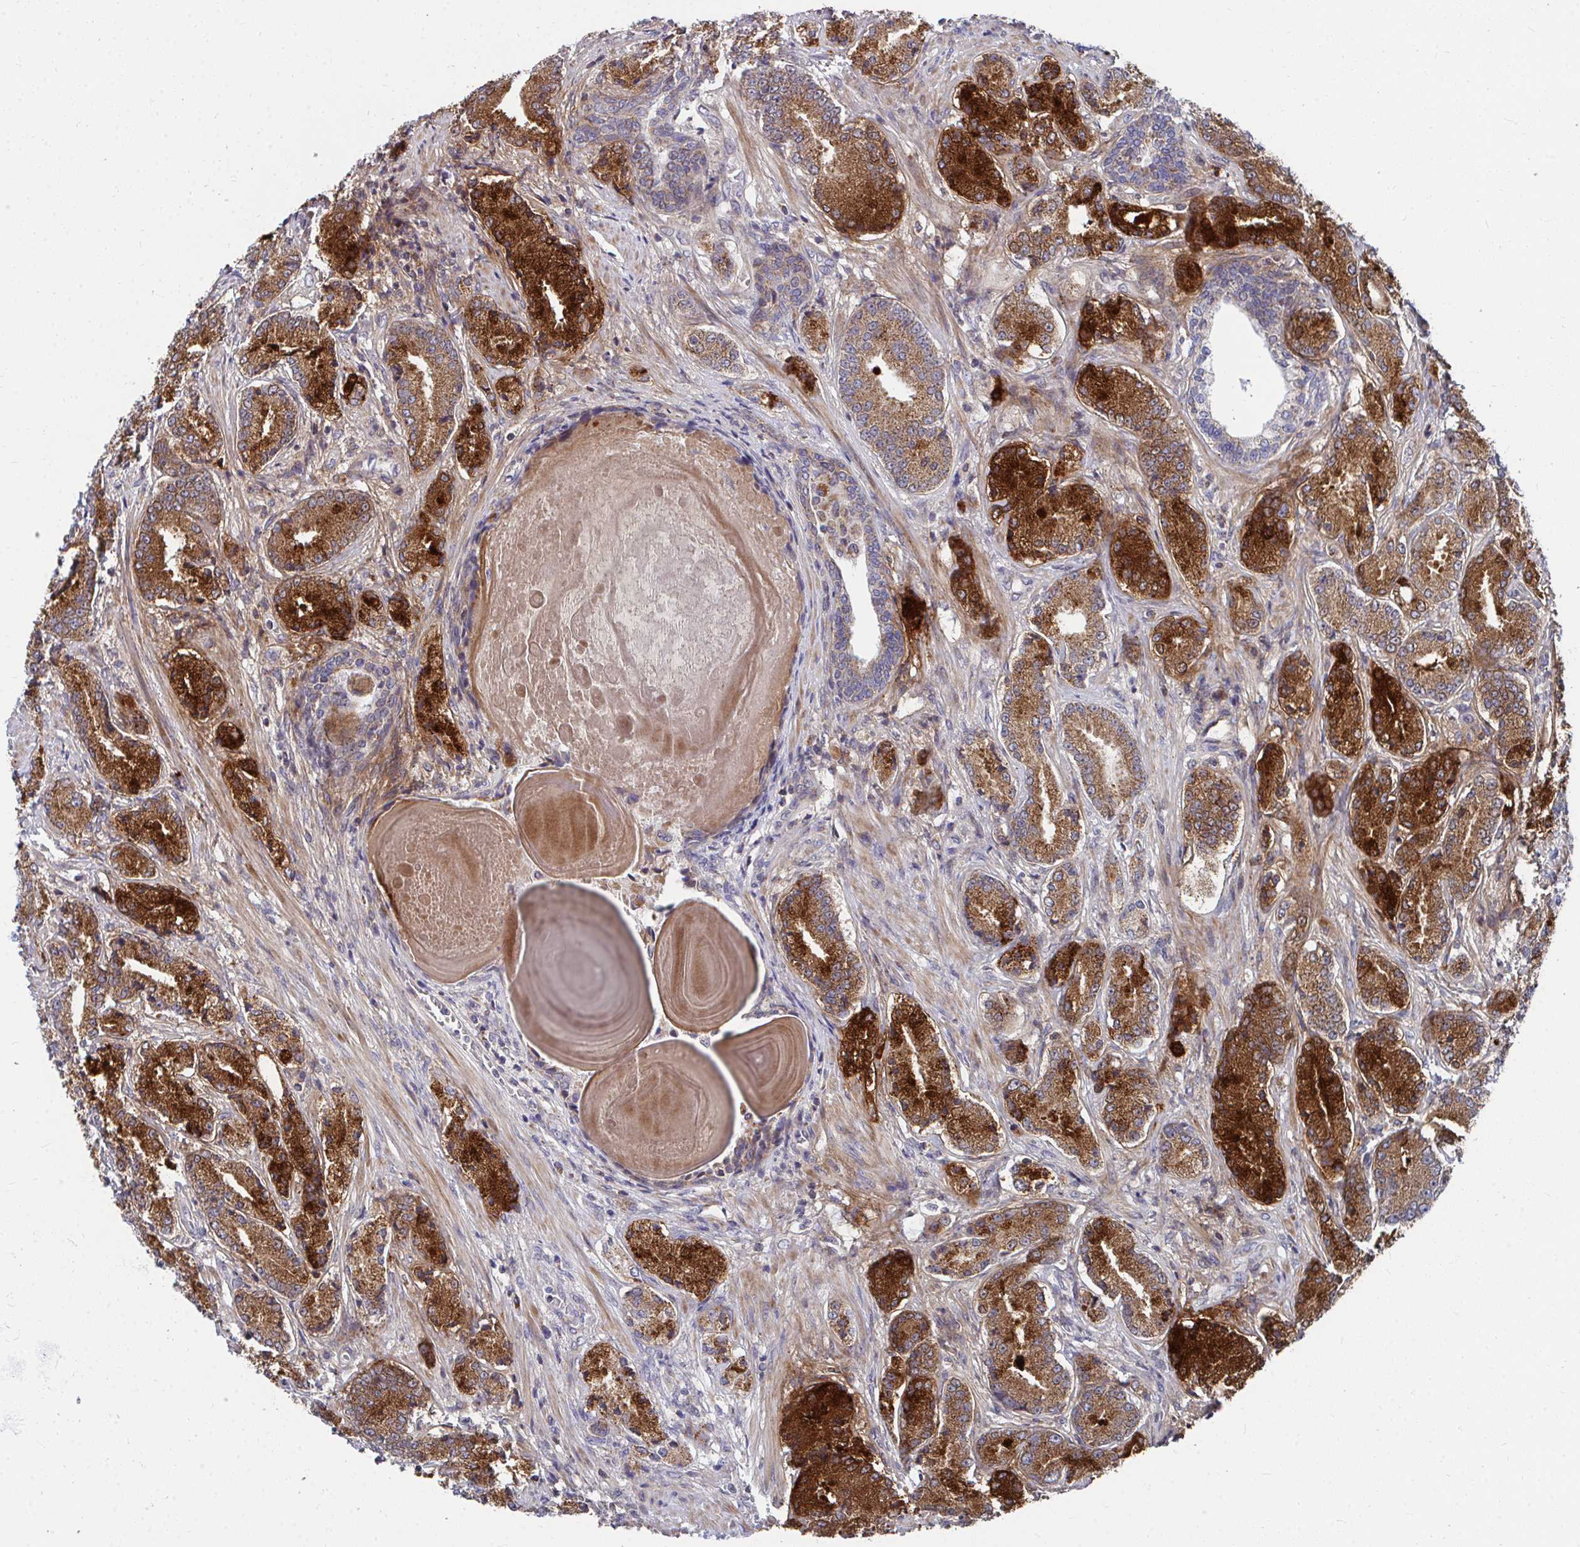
{"staining": {"intensity": "strong", "quantity": ">75%", "location": "cytoplasmic/membranous"}, "tissue": "prostate cancer", "cell_type": "Tumor cells", "image_type": "cancer", "snomed": [{"axis": "morphology", "description": "Adenocarcinoma, High grade"}, {"axis": "topography", "description": "Prostate and seminal vesicle, NOS"}], "caption": "Strong cytoplasmic/membranous protein staining is present in about >75% of tumor cells in prostate cancer. Nuclei are stained in blue.", "gene": "PEX3", "patient": {"sex": "male", "age": 61}}